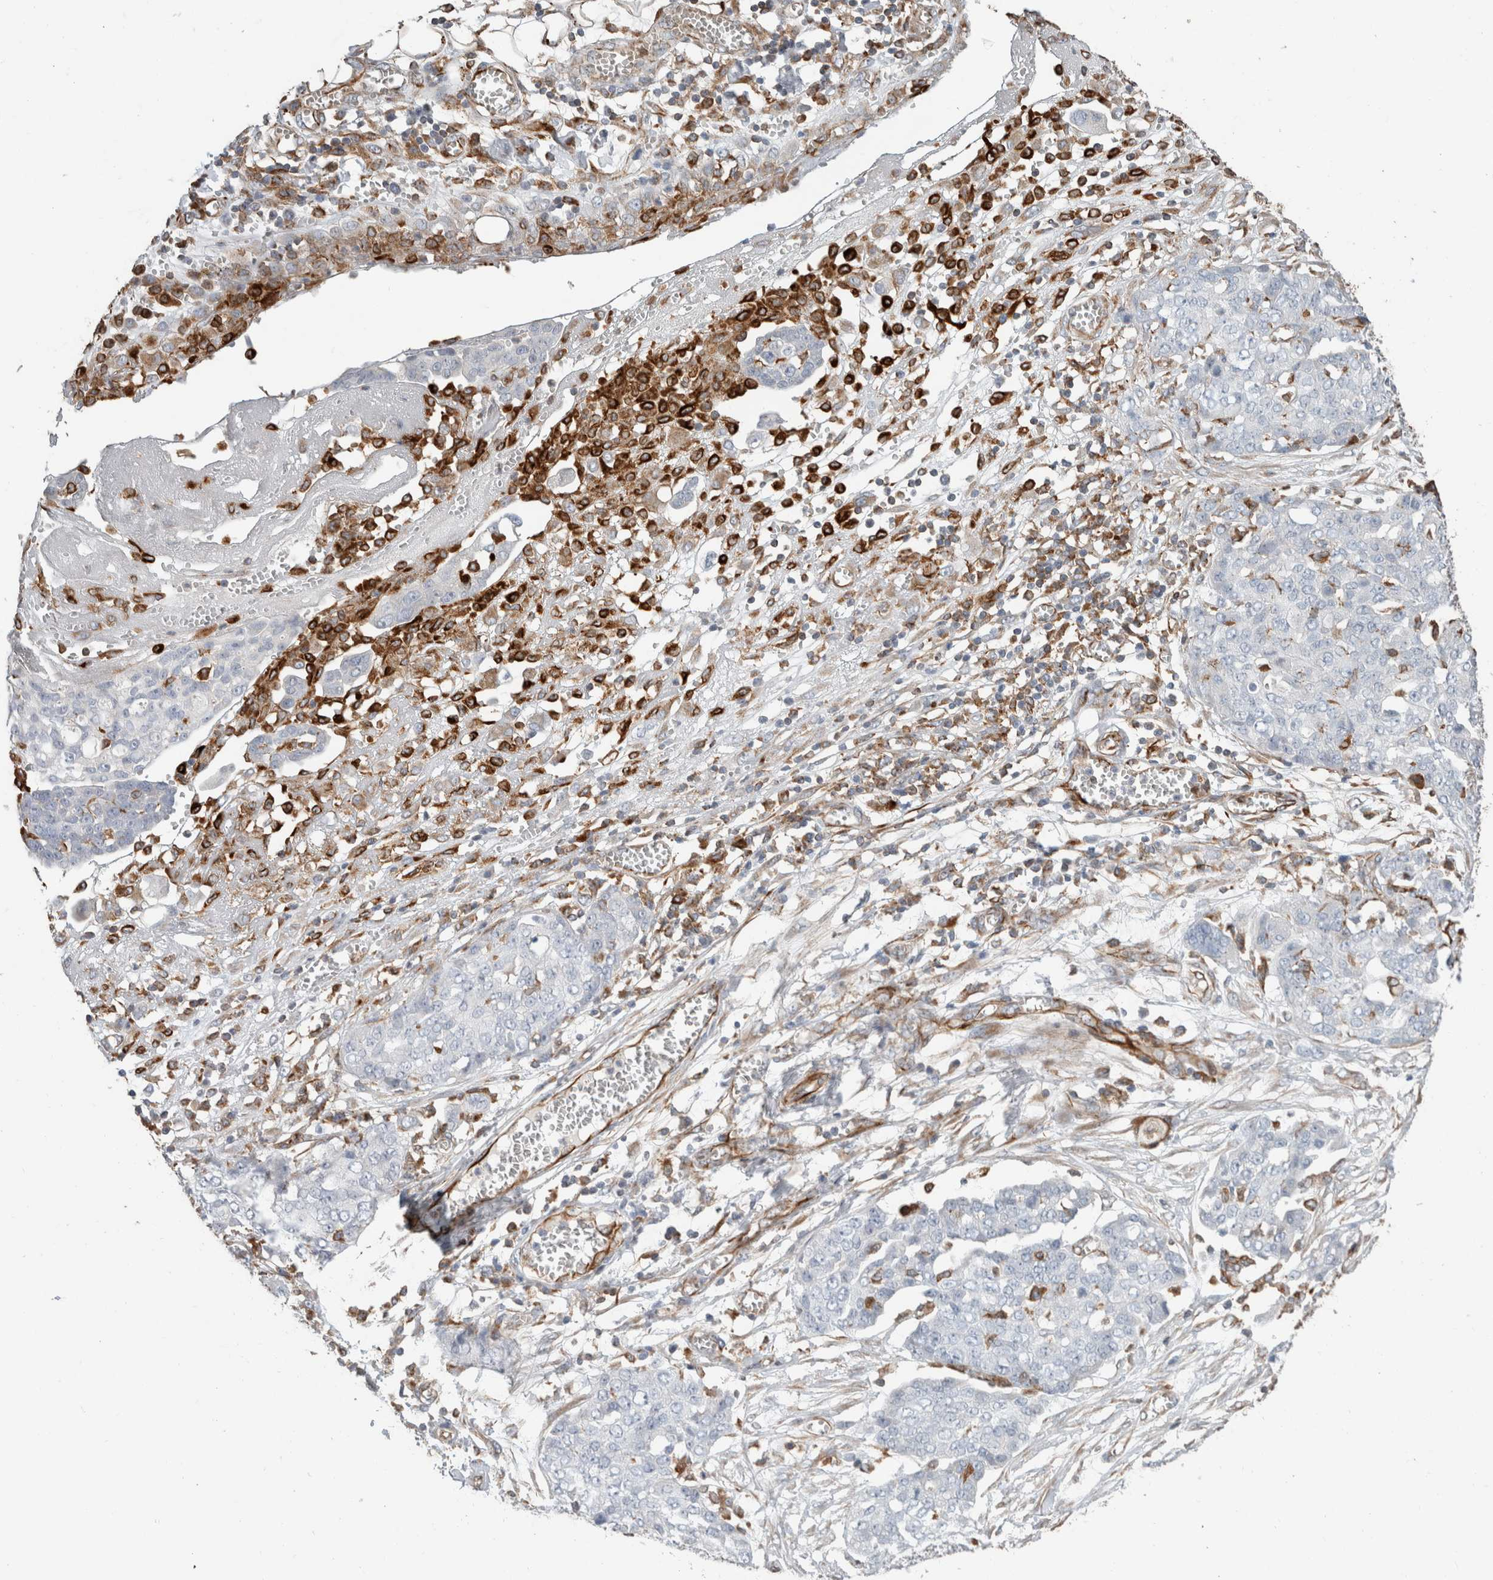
{"staining": {"intensity": "negative", "quantity": "none", "location": "none"}, "tissue": "ovarian cancer", "cell_type": "Tumor cells", "image_type": "cancer", "snomed": [{"axis": "morphology", "description": "Cystadenocarcinoma, serous, NOS"}, {"axis": "topography", "description": "Soft tissue"}, {"axis": "topography", "description": "Ovary"}], "caption": "Immunohistochemistry (IHC) photomicrograph of ovarian cancer stained for a protein (brown), which reveals no staining in tumor cells. Nuclei are stained in blue.", "gene": "LY86", "patient": {"sex": "female", "age": 57}}